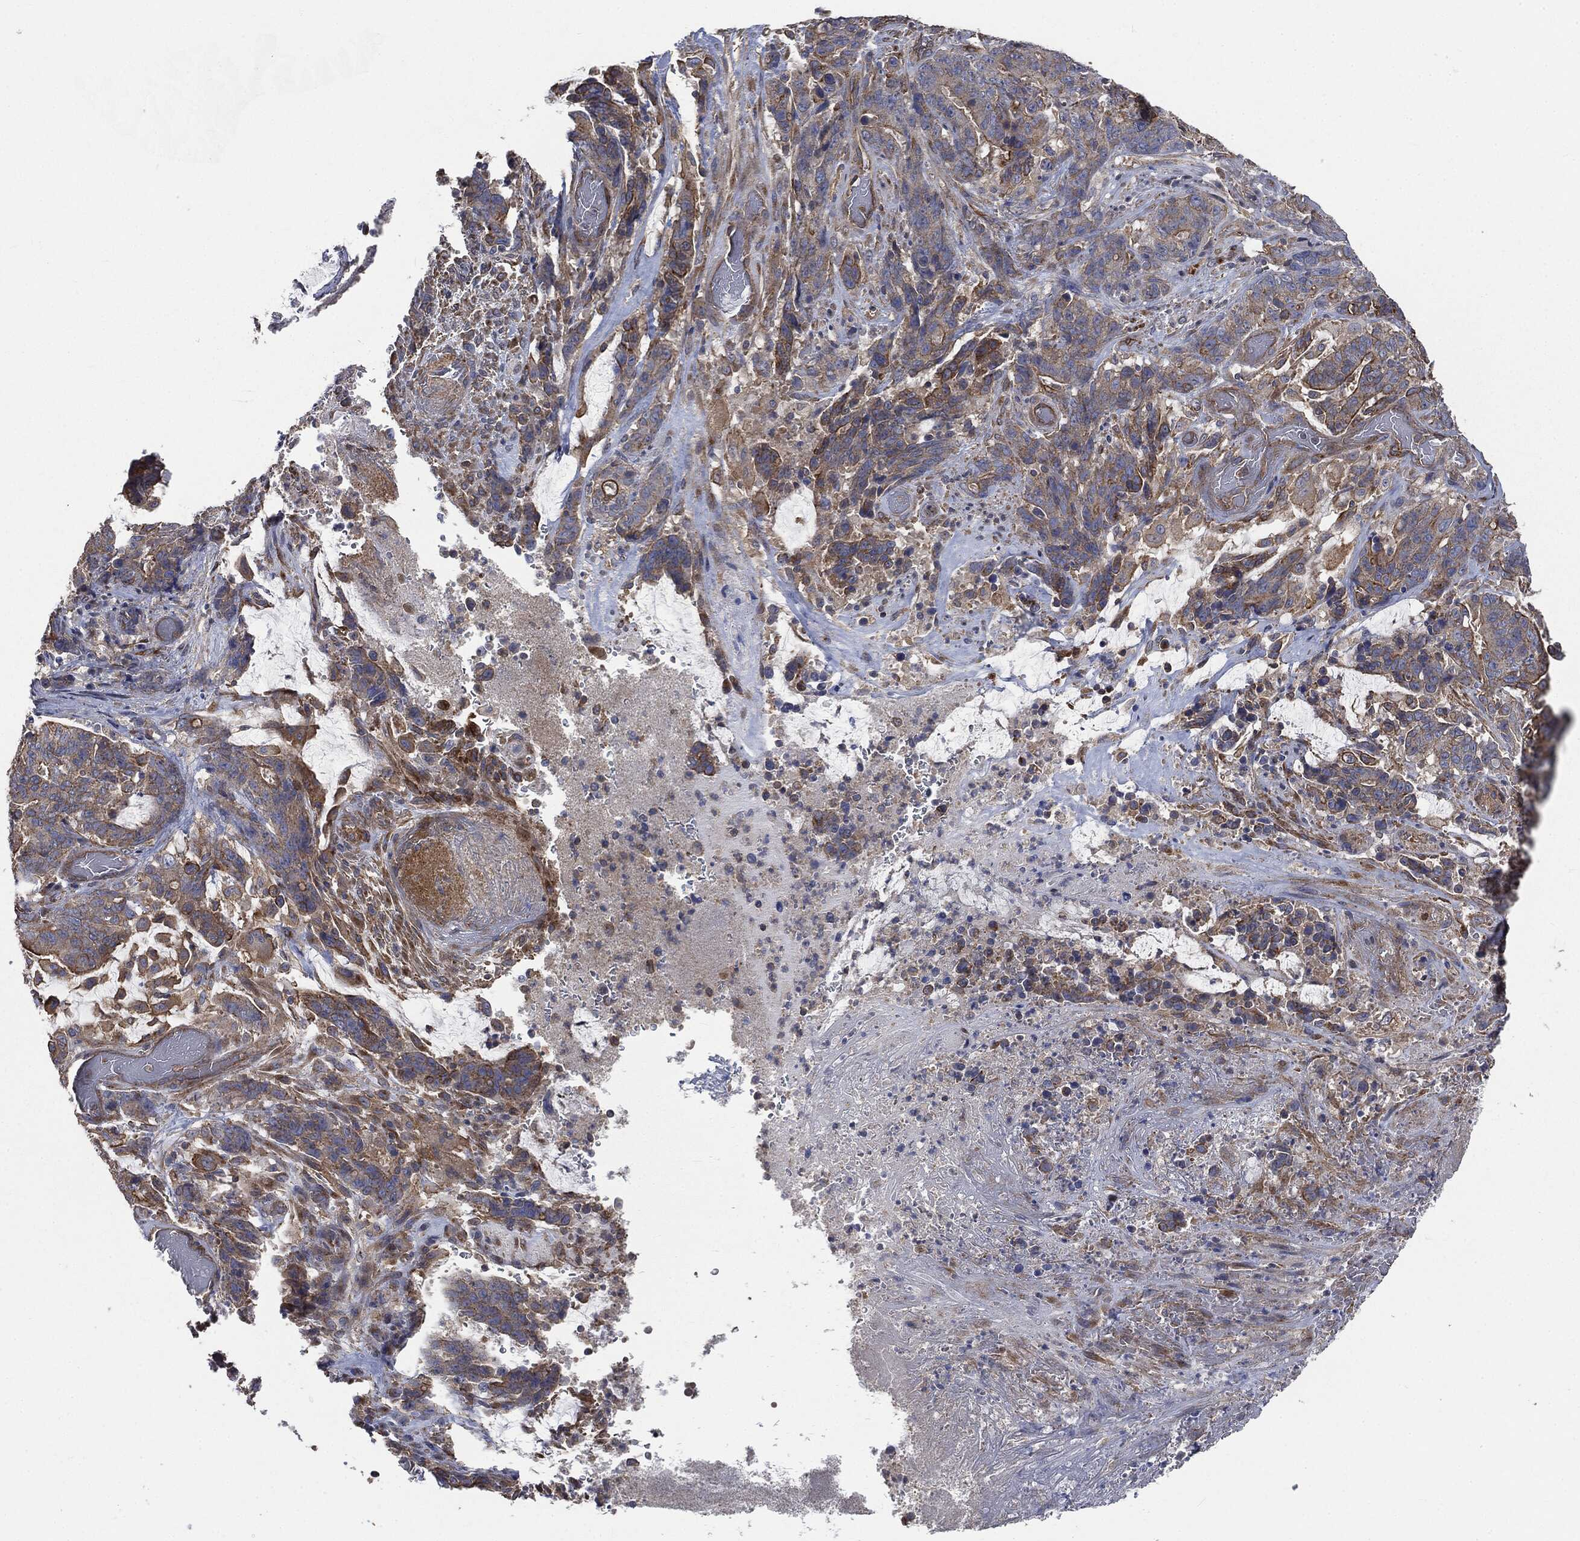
{"staining": {"intensity": "moderate", "quantity": "25%-75%", "location": "cytoplasmic/membranous"}, "tissue": "stomach cancer", "cell_type": "Tumor cells", "image_type": "cancer", "snomed": [{"axis": "morphology", "description": "Normal tissue, NOS"}, {"axis": "morphology", "description": "Adenocarcinoma, NOS"}, {"axis": "topography", "description": "Stomach"}], "caption": "IHC photomicrograph of adenocarcinoma (stomach) stained for a protein (brown), which demonstrates medium levels of moderate cytoplasmic/membranous expression in approximately 25%-75% of tumor cells.", "gene": "EPS15L1", "patient": {"sex": "female", "age": 64}}